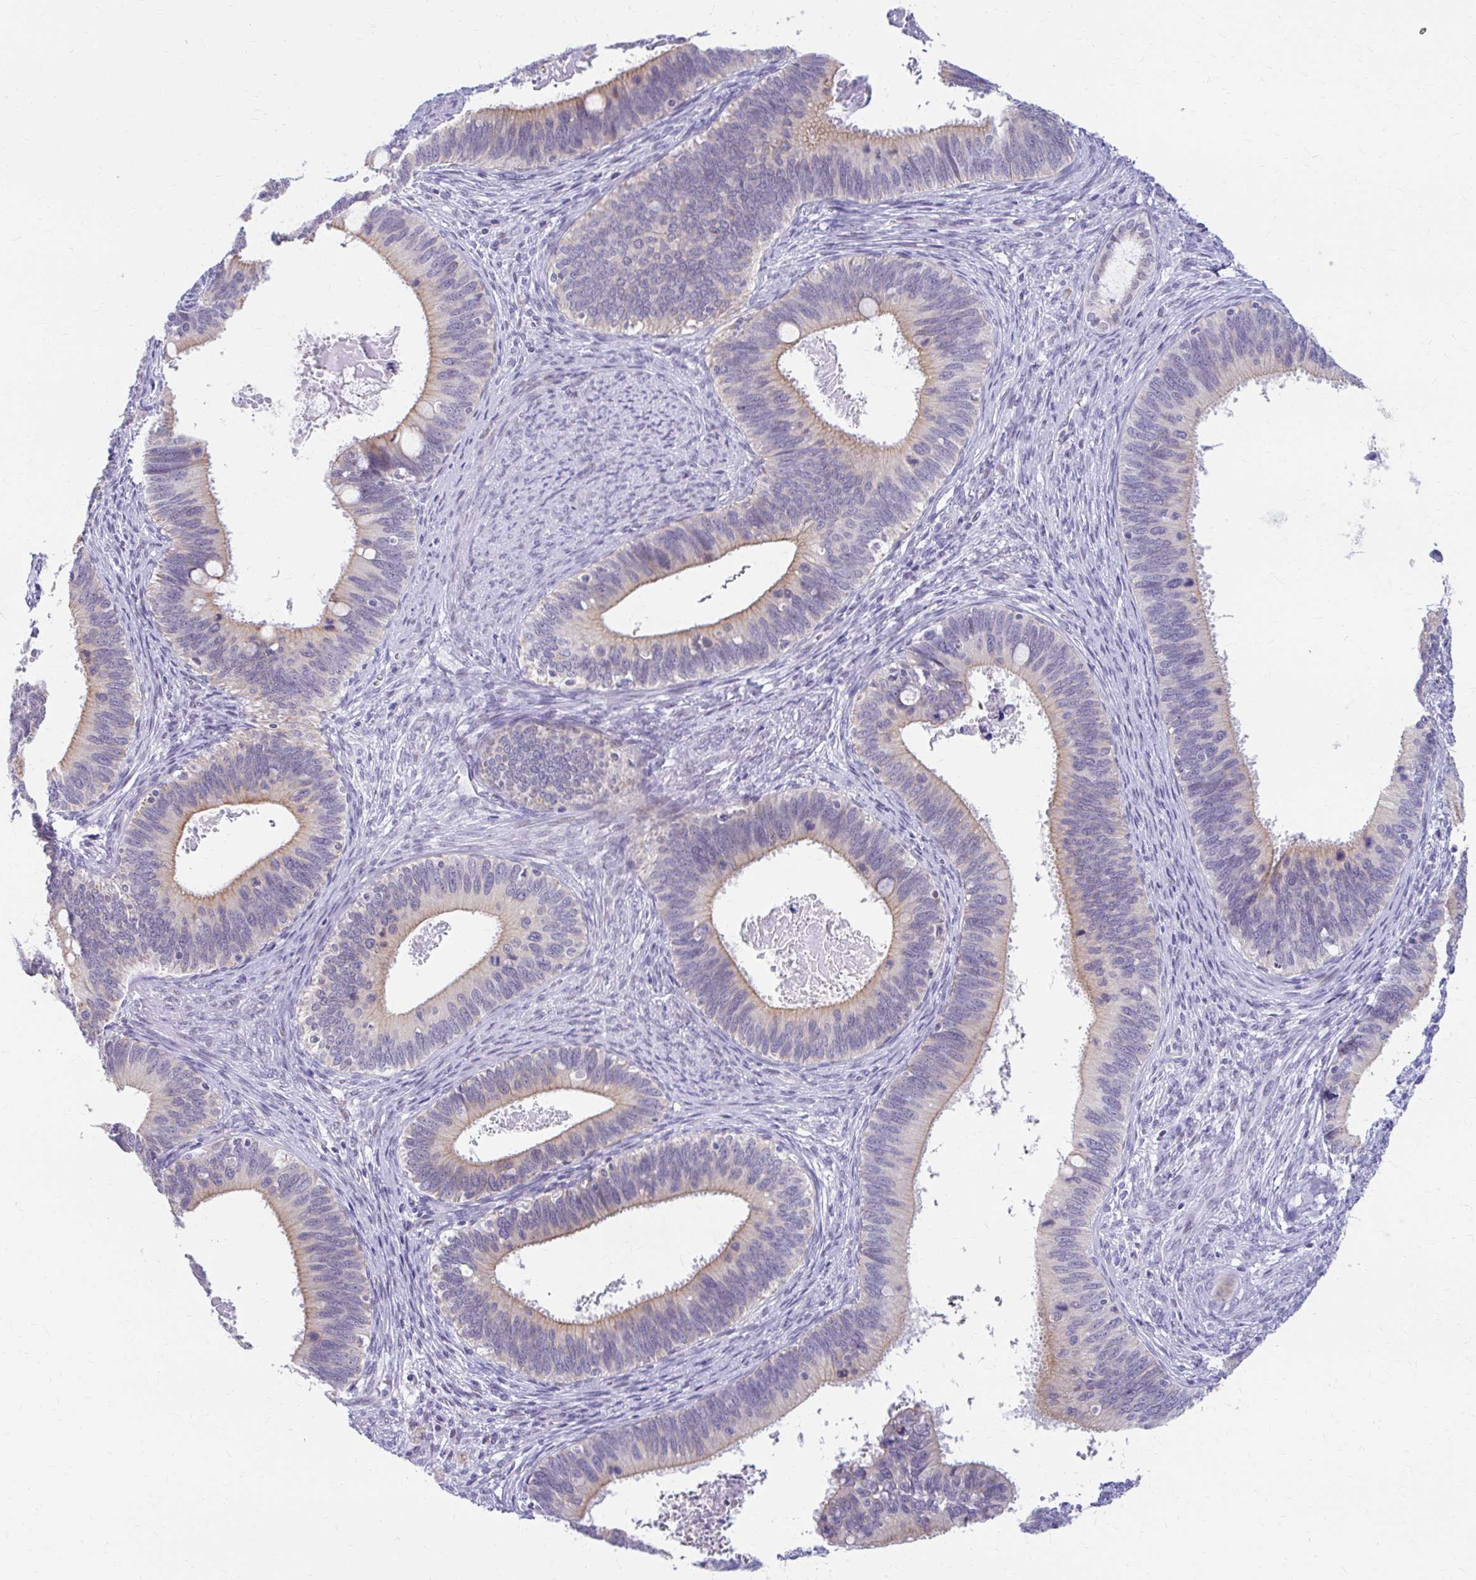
{"staining": {"intensity": "moderate", "quantity": "25%-75%", "location": "cytoplasmic/membranous"}, "tissue": "cervical cancer", "cell_type": "Tumor cells", "image_type": "cancer", "snomed": [{"axis": "morphology", "description": "Adenocarcinoma, NOS"}, {"axis": "topography", "description": "Cervix"}], "caption": "A high-resolution micrograph shows IHC staining of cervical cancer (adenocarcinoma), which reveals moderate cytoplasmic/membranous positivity in about 25%-75% of tumor cells.", "gene": "RGS16", "patient": {"sex": "female", "age": 42}}